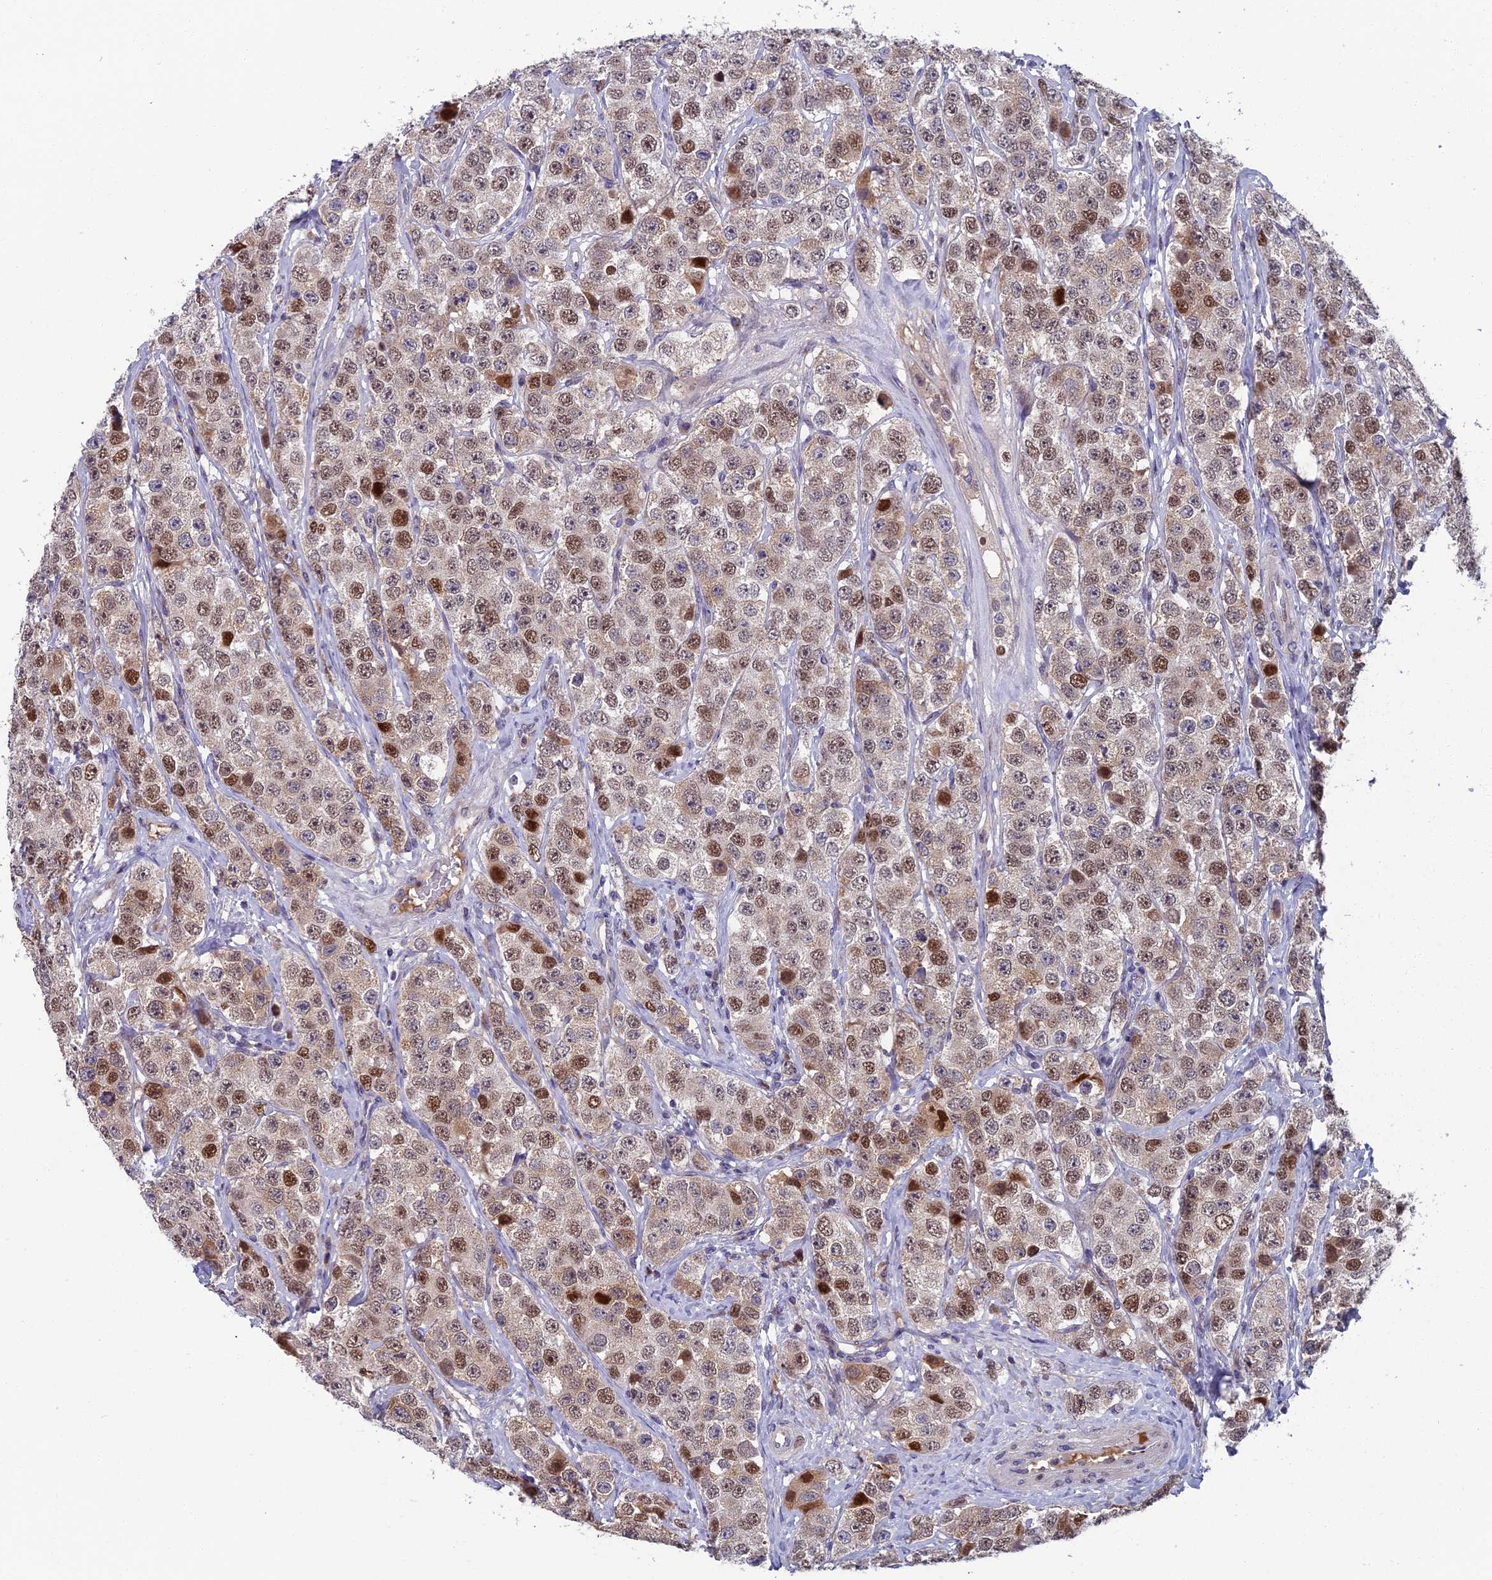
{"staining": {"intensity": "moderate", "quantity": ">75%", "location": "nuclear"}, "tissue": "testis cancer", "cell_type": "Tumor cells", "image_type": "cancer", "snomed": [{"axis": "morphology", "description": "Seminoma, NOS"}, {"axis": "topography", "description": "Testis"}], "caption": "Immunohistochemical staining of seminoma (testis) exhibits medium levels of moderate nuclear staining in about >75% of tumor cells.", "gene": "LIG1", "patient": {"sex": "male", "age": 28}}